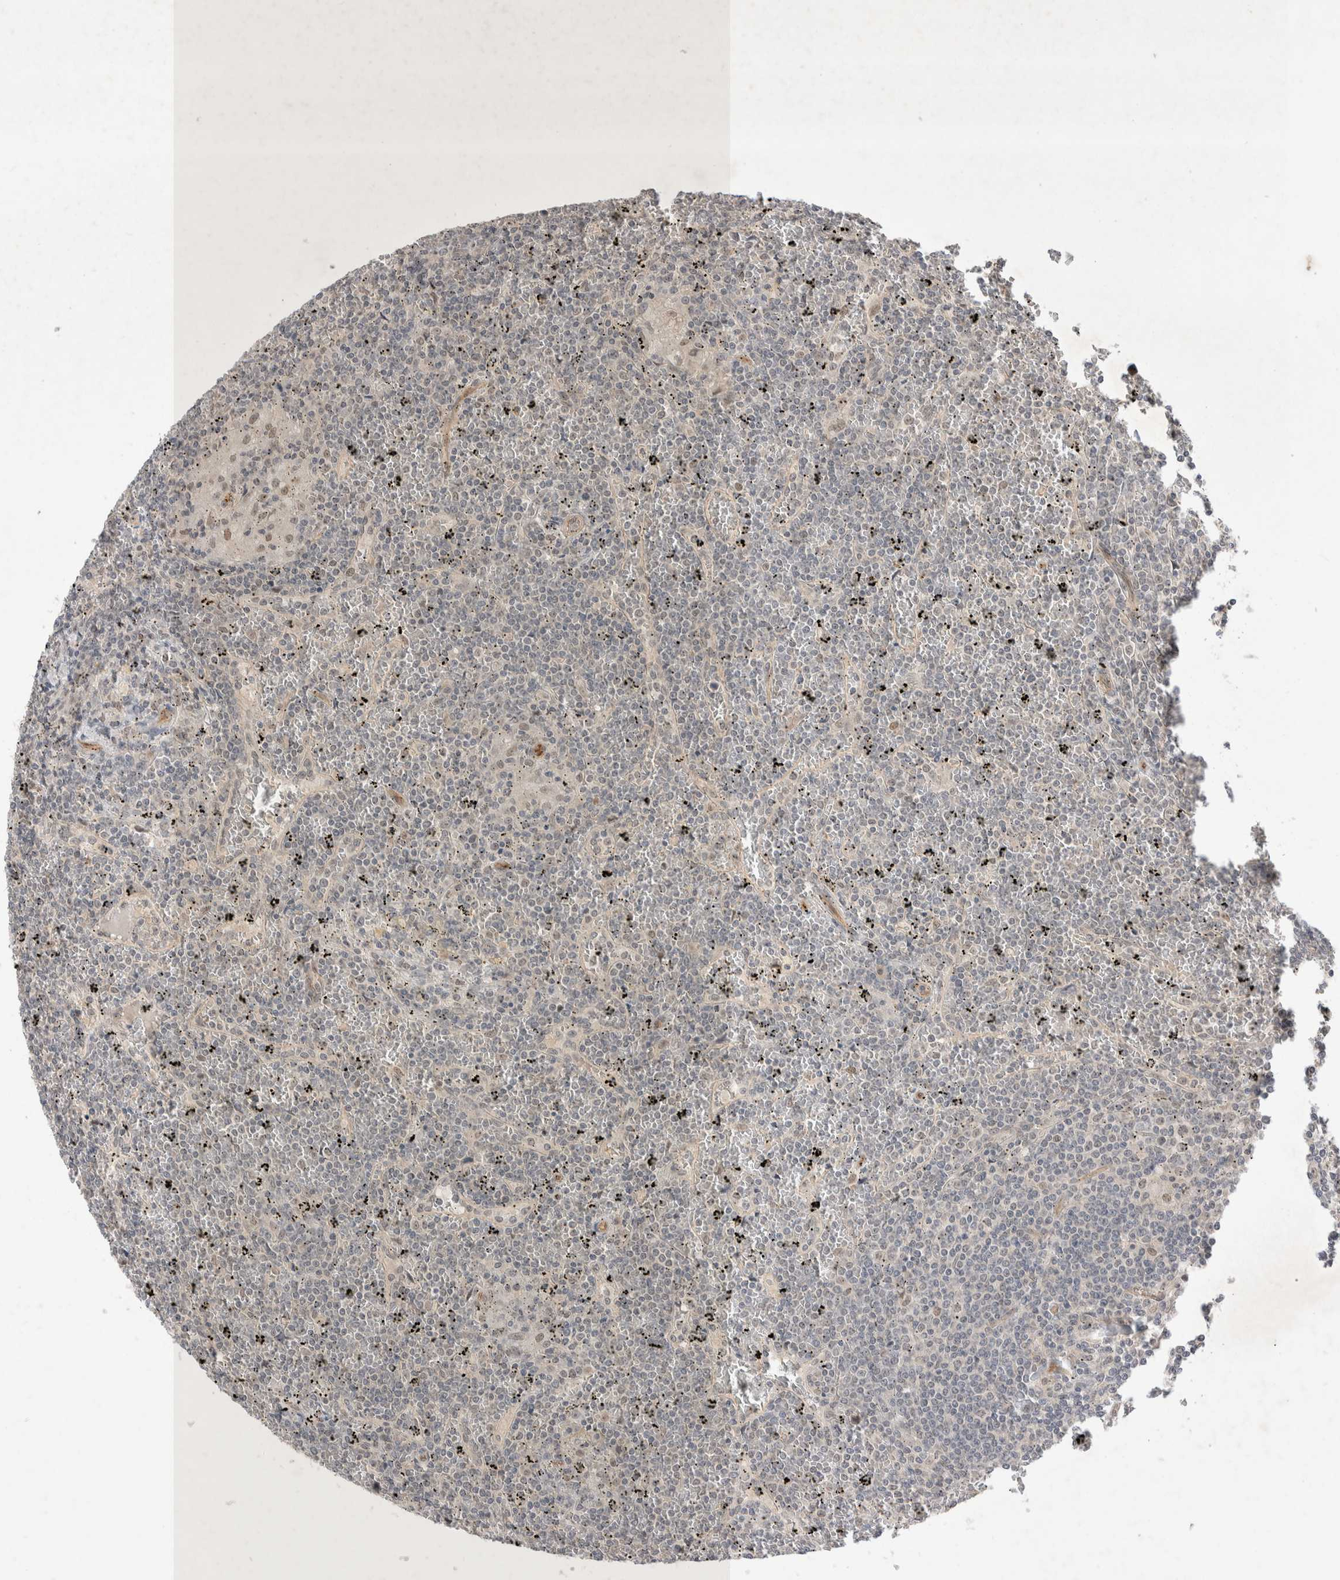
{"staining": {"intensity": "negative", "quantity": "none", "location": "none"}, "tissue": "lymphoma", "cell_type": "Tumor cells", "image_type": "cancer", "snomed": [{"axis": "morphology", "description": "Malignant lymphoma, non-Hodgkin's type, Low grade"}, {"axis": "topography", "description": "Spleen"}], "caption": "A high-resolution micrograph shows immunohistochemistry (IHC) staining of low-grade malignant lymphoma, non-Hodgkin's type, which shows no significant expression in tumor cells.", "gene": "ZNF704", "patient": {"sex": "female", "age": 19}}